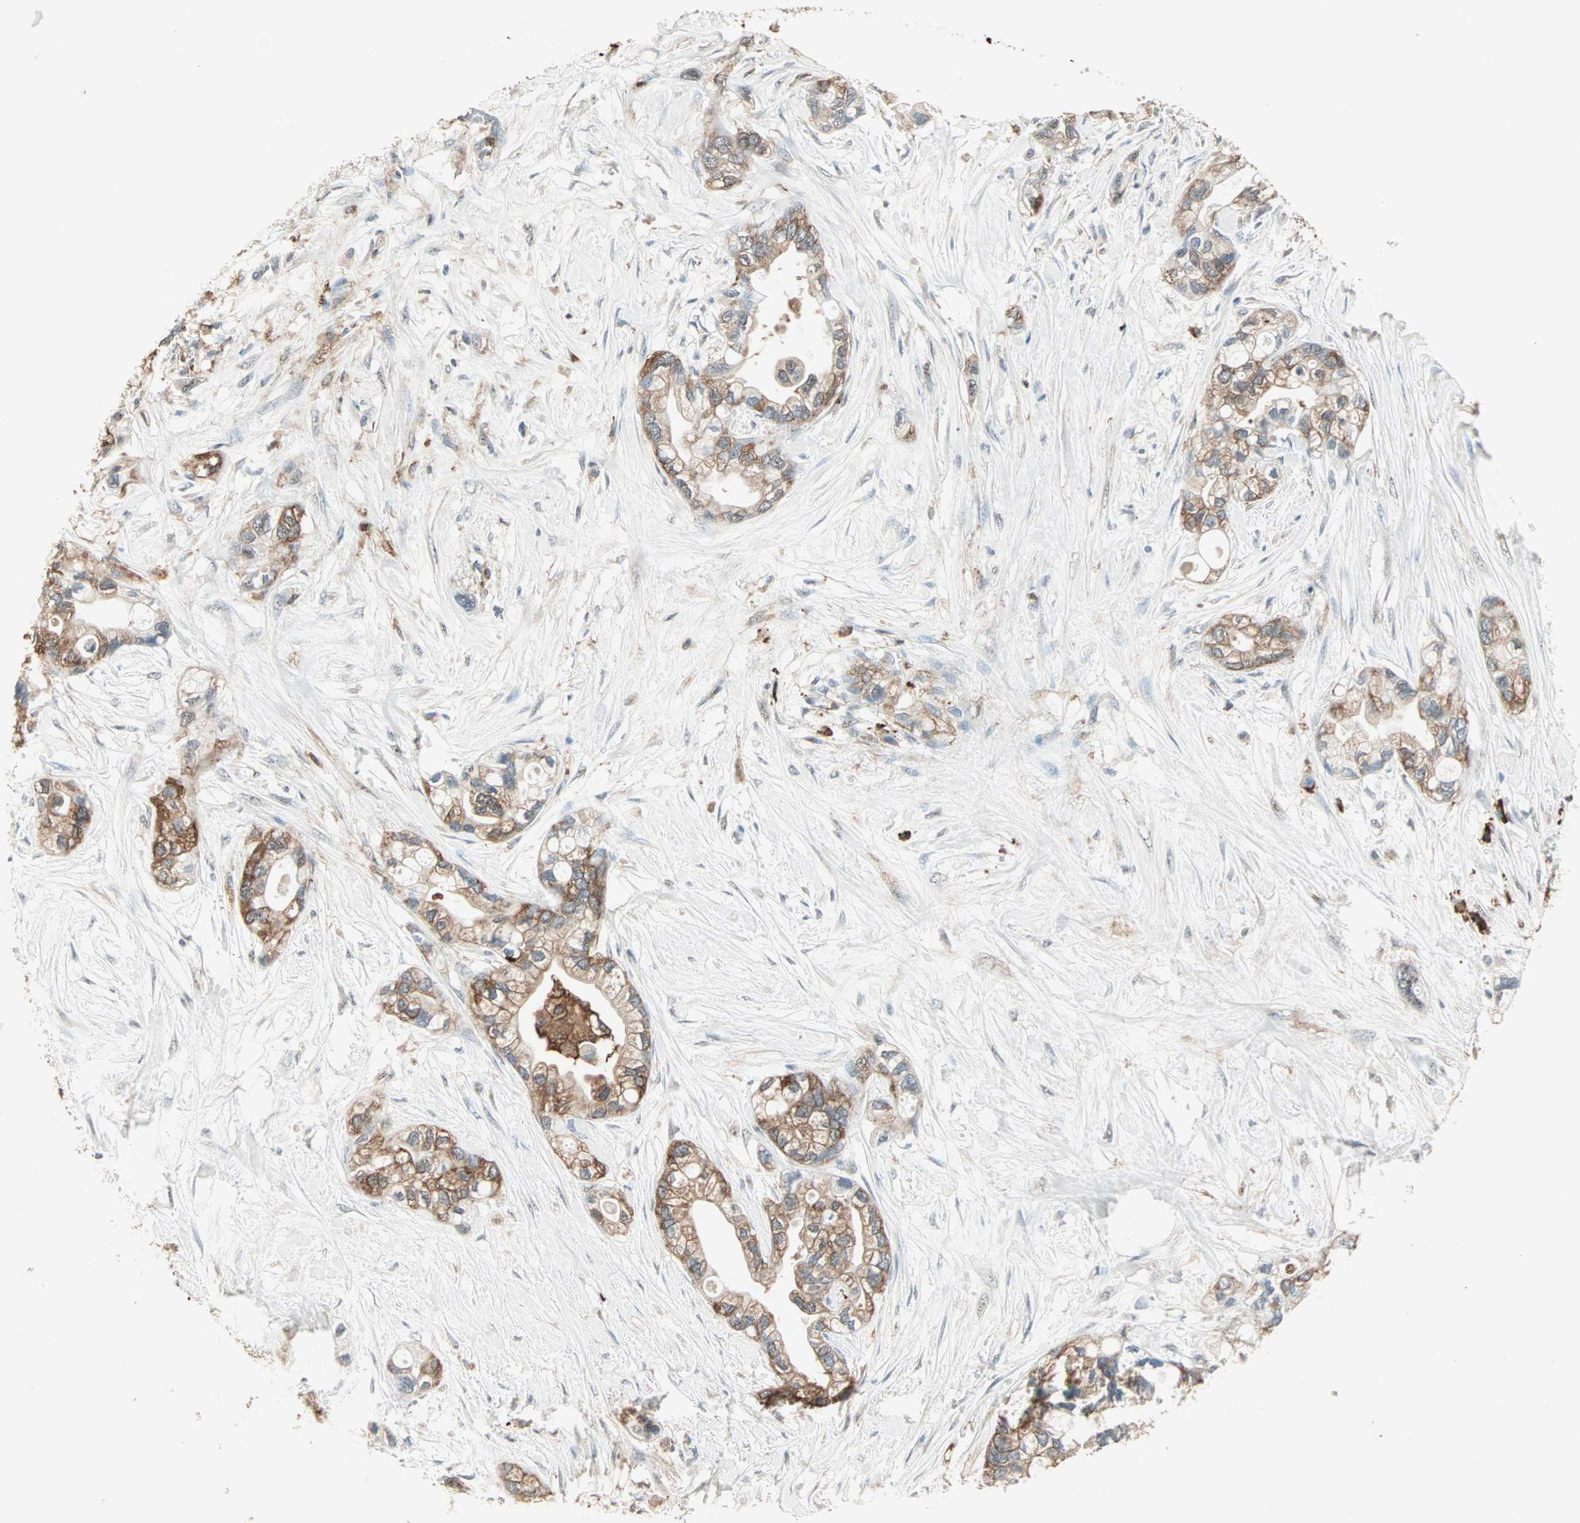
{"staining": {"intensity": "moderate", "quantity": ">75%", "location": "cytoplasmic/membranous"}, "tissue": "pancreatic cancer", "cell_type": "Tumor cells", "image_type": "cancer", "snomed": [{"axis": "morphology", "description": "Adenocarcinoma, NOS"}, {"axis": "topography", "description": "Pancreas"}], "caption": "Human adenocarcinoma (pancreatic) stained for a protein (brown) shows moderate cytoplasmic/membranous positive staining in about >75% of tumor cells.", "gene": "MMP3", "patient": {"sex": "female", "age": 77}}